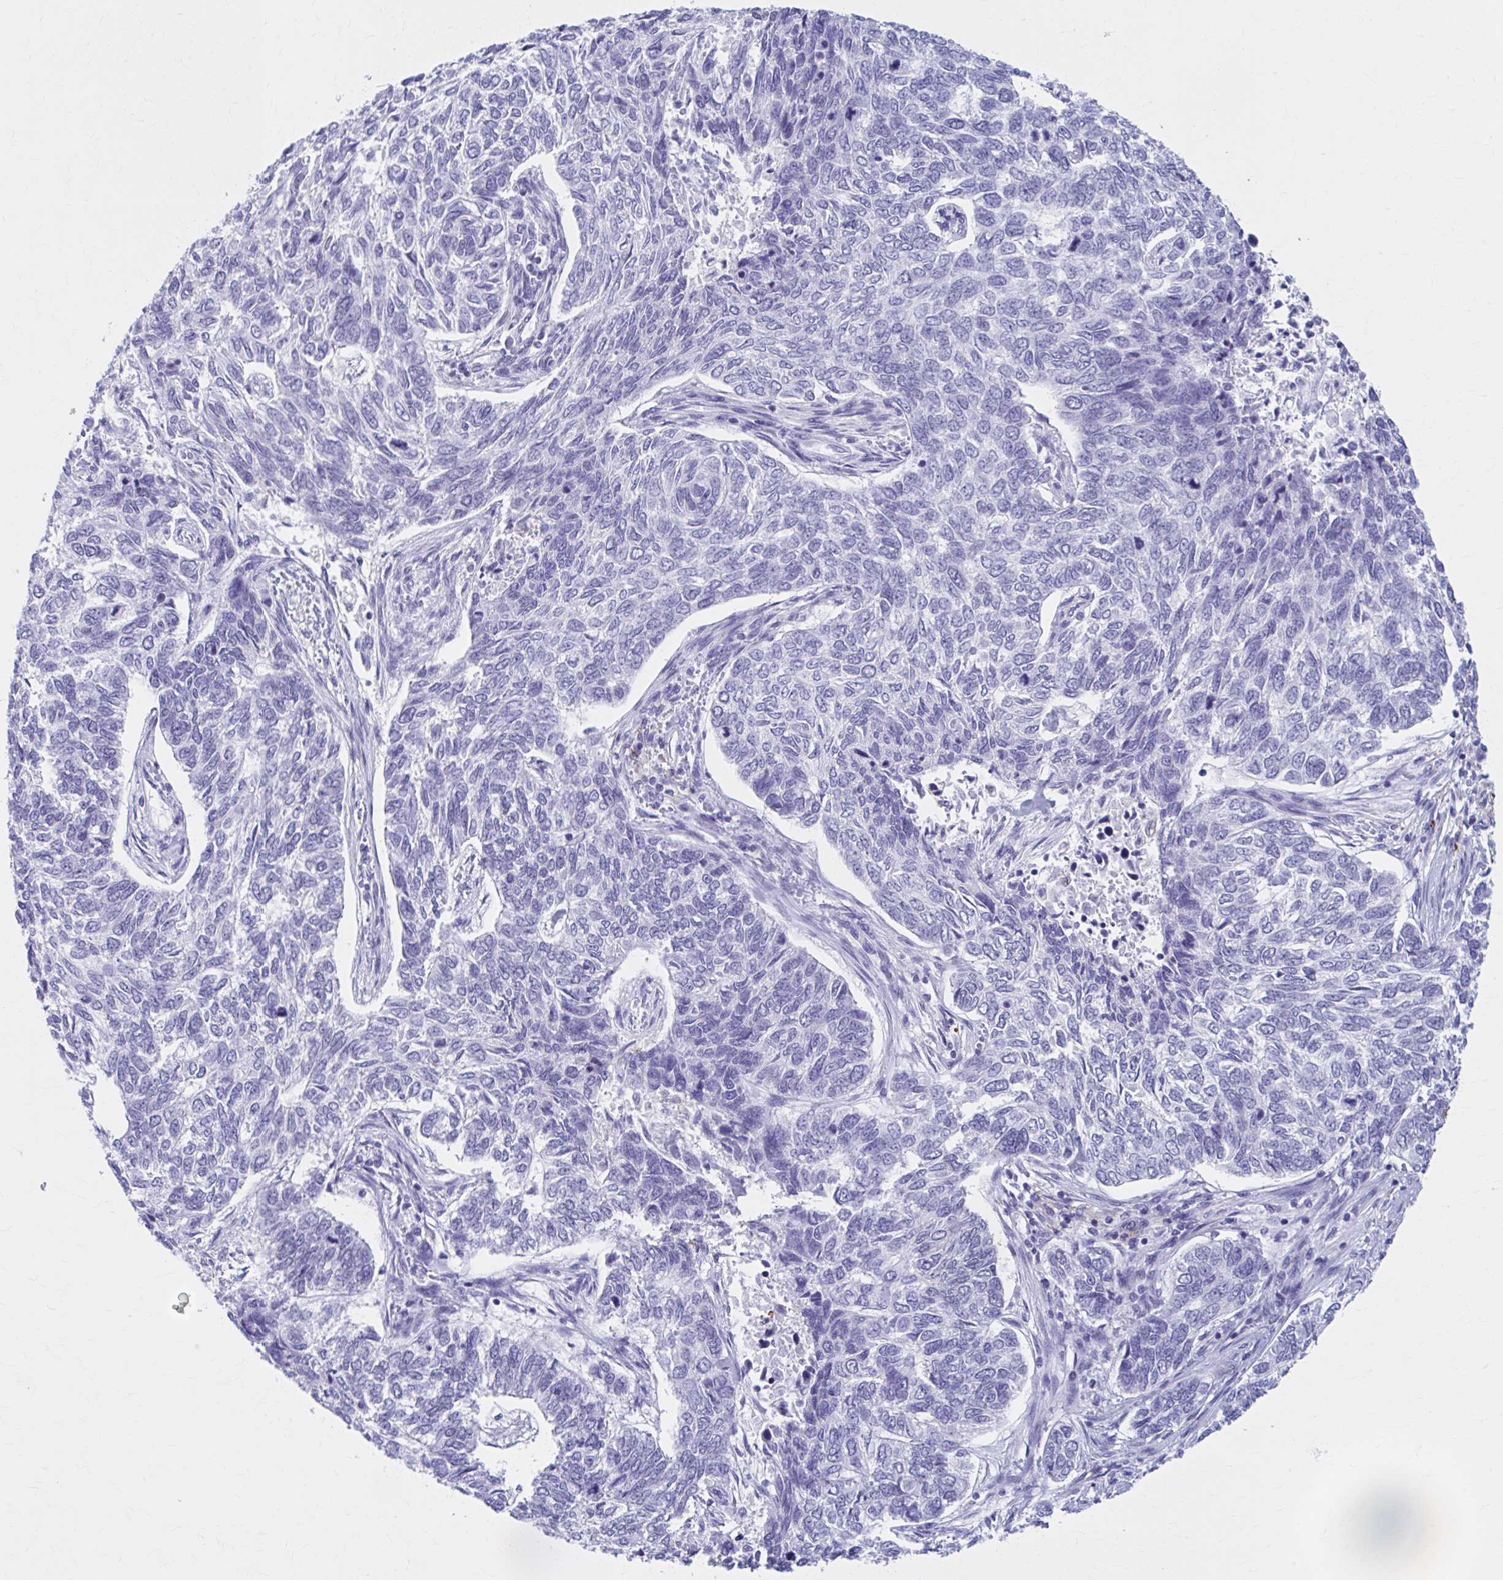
{"staining": {"intensity": "negative", "quantity": "none", "location": "none"}, "tissue": "skin cancer", "cell_type": "Tumor cells", "image_type": "cancer", "snomed": [{"axis": "morphology", "description": "Basal cell carcinoma"}, {"axis": "topography", "description": "Skin"}], "caption": "Tumor cells are negative for protein expression in human skin basal cell carcinoma. (Brightfield microscopy of DAB immunohistochemistry (IHC) at high magnification).", "gene": "KCNE2", "patient": {"sex": "female", "age": 65}}